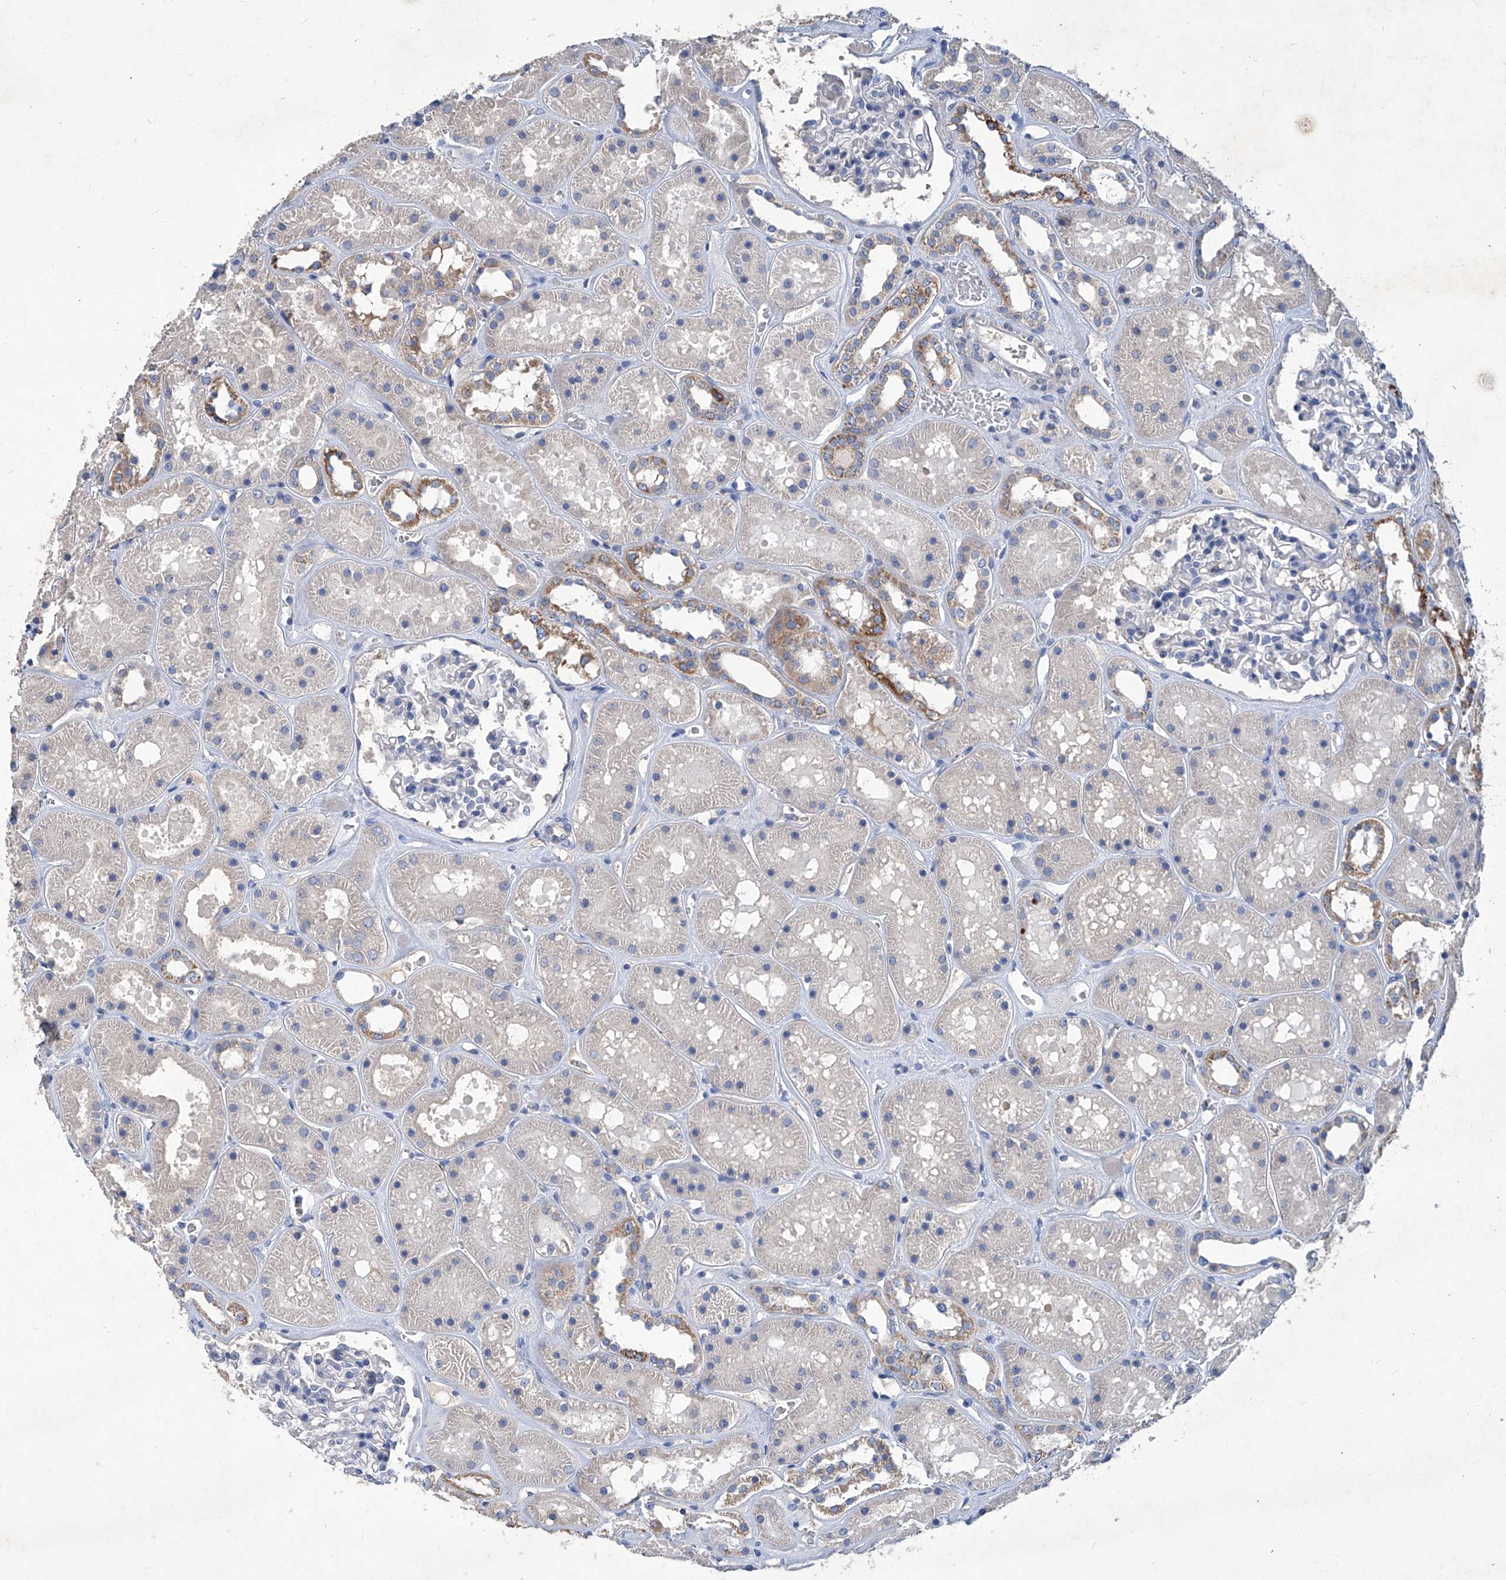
{"staining": {"intensity": "negative", "quantity": "none", "location": "none"}, "tissue": "kidney", "cell_type": "Cells in glomeruli", "image_type": "normal", "snomed": [{"axis": "morphology", "description": "Normal tissue, NOS"}, {"axis": "topography", "description": "Kidney"}], "caption": "Micrograph shows no protein staining in cells in glomeruli of benign kidney. The staining is performed using DAB brown chromogen with nuclei counter-stained in using hematoxylin.", "gene": "MTARC1", "patient": {"sex": "female", "age": 41}}